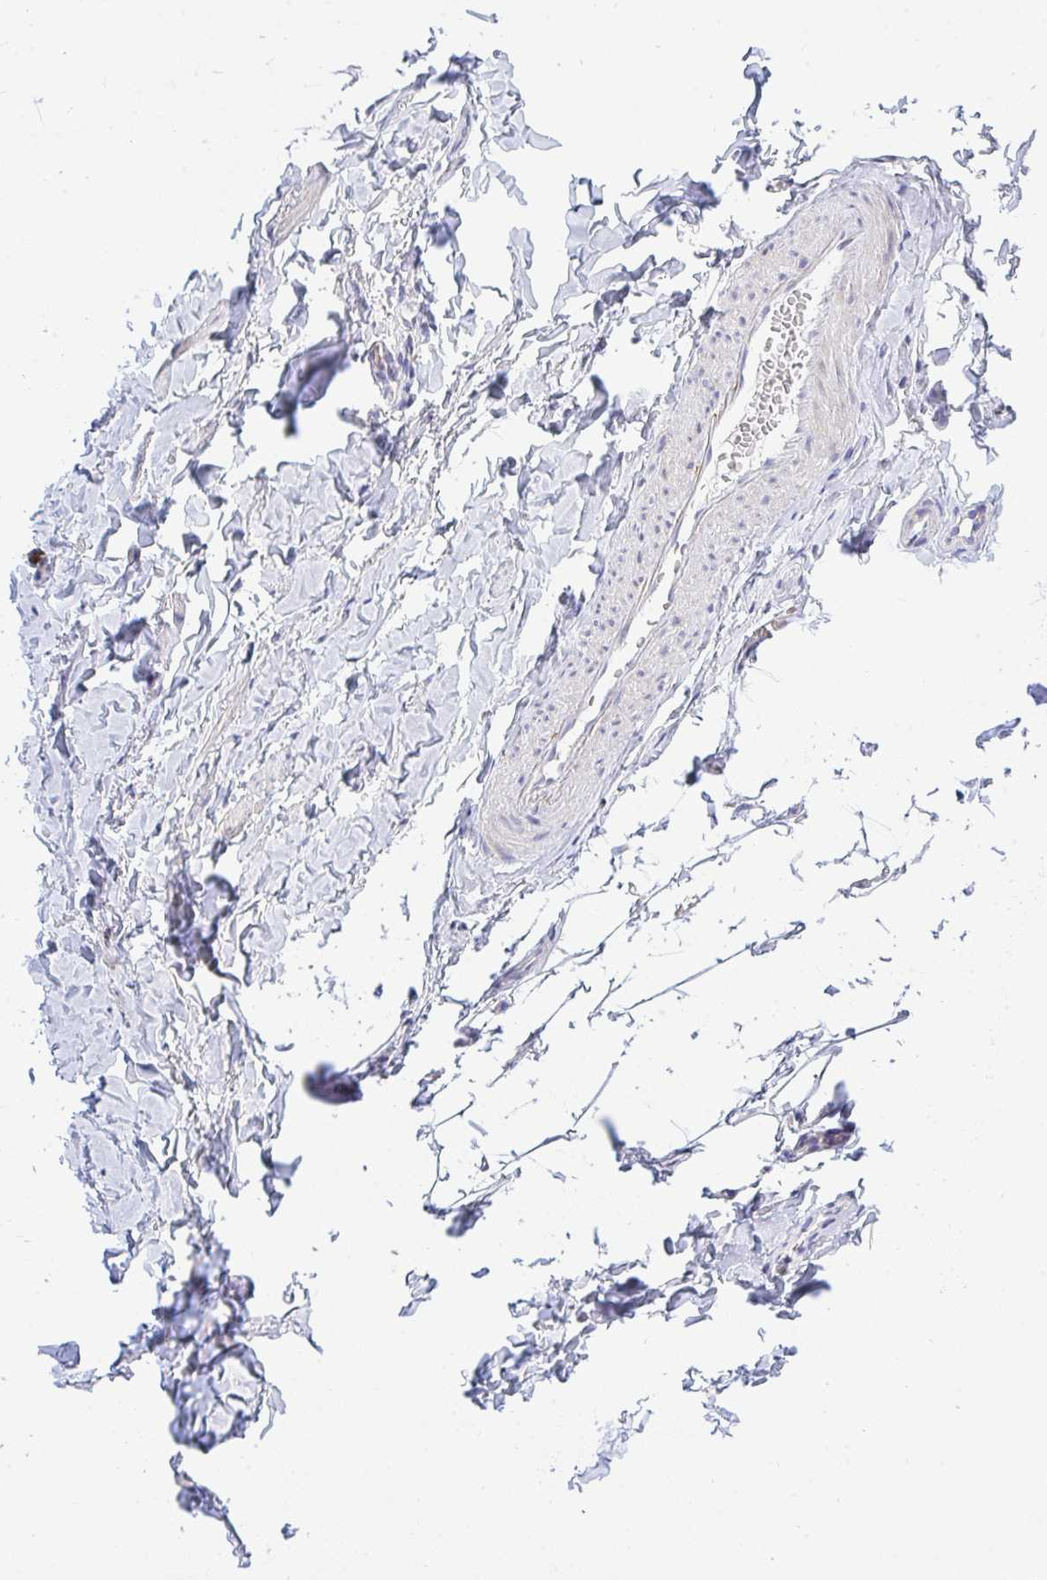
{"staining": {"intensity": "negative", "quantity": "none", "location": "none"}, "tissue": "soft tissue", "cell_type": "Fibroblasts", "image_type": "normal", "snomed": [{"axis": "morphology", "description": "Normal tissue, NOS"}, {"axis": "topography", "description": "Vulva"}, {"axis": "topography", "description": "Peripheral nerve tissue"}], "caption": "Protein analysis of benign soft tissue reveals no significant positivity in fibroblasts.", "gene": "FRMD3", "patient": {"sex": "female", "age": 66}}